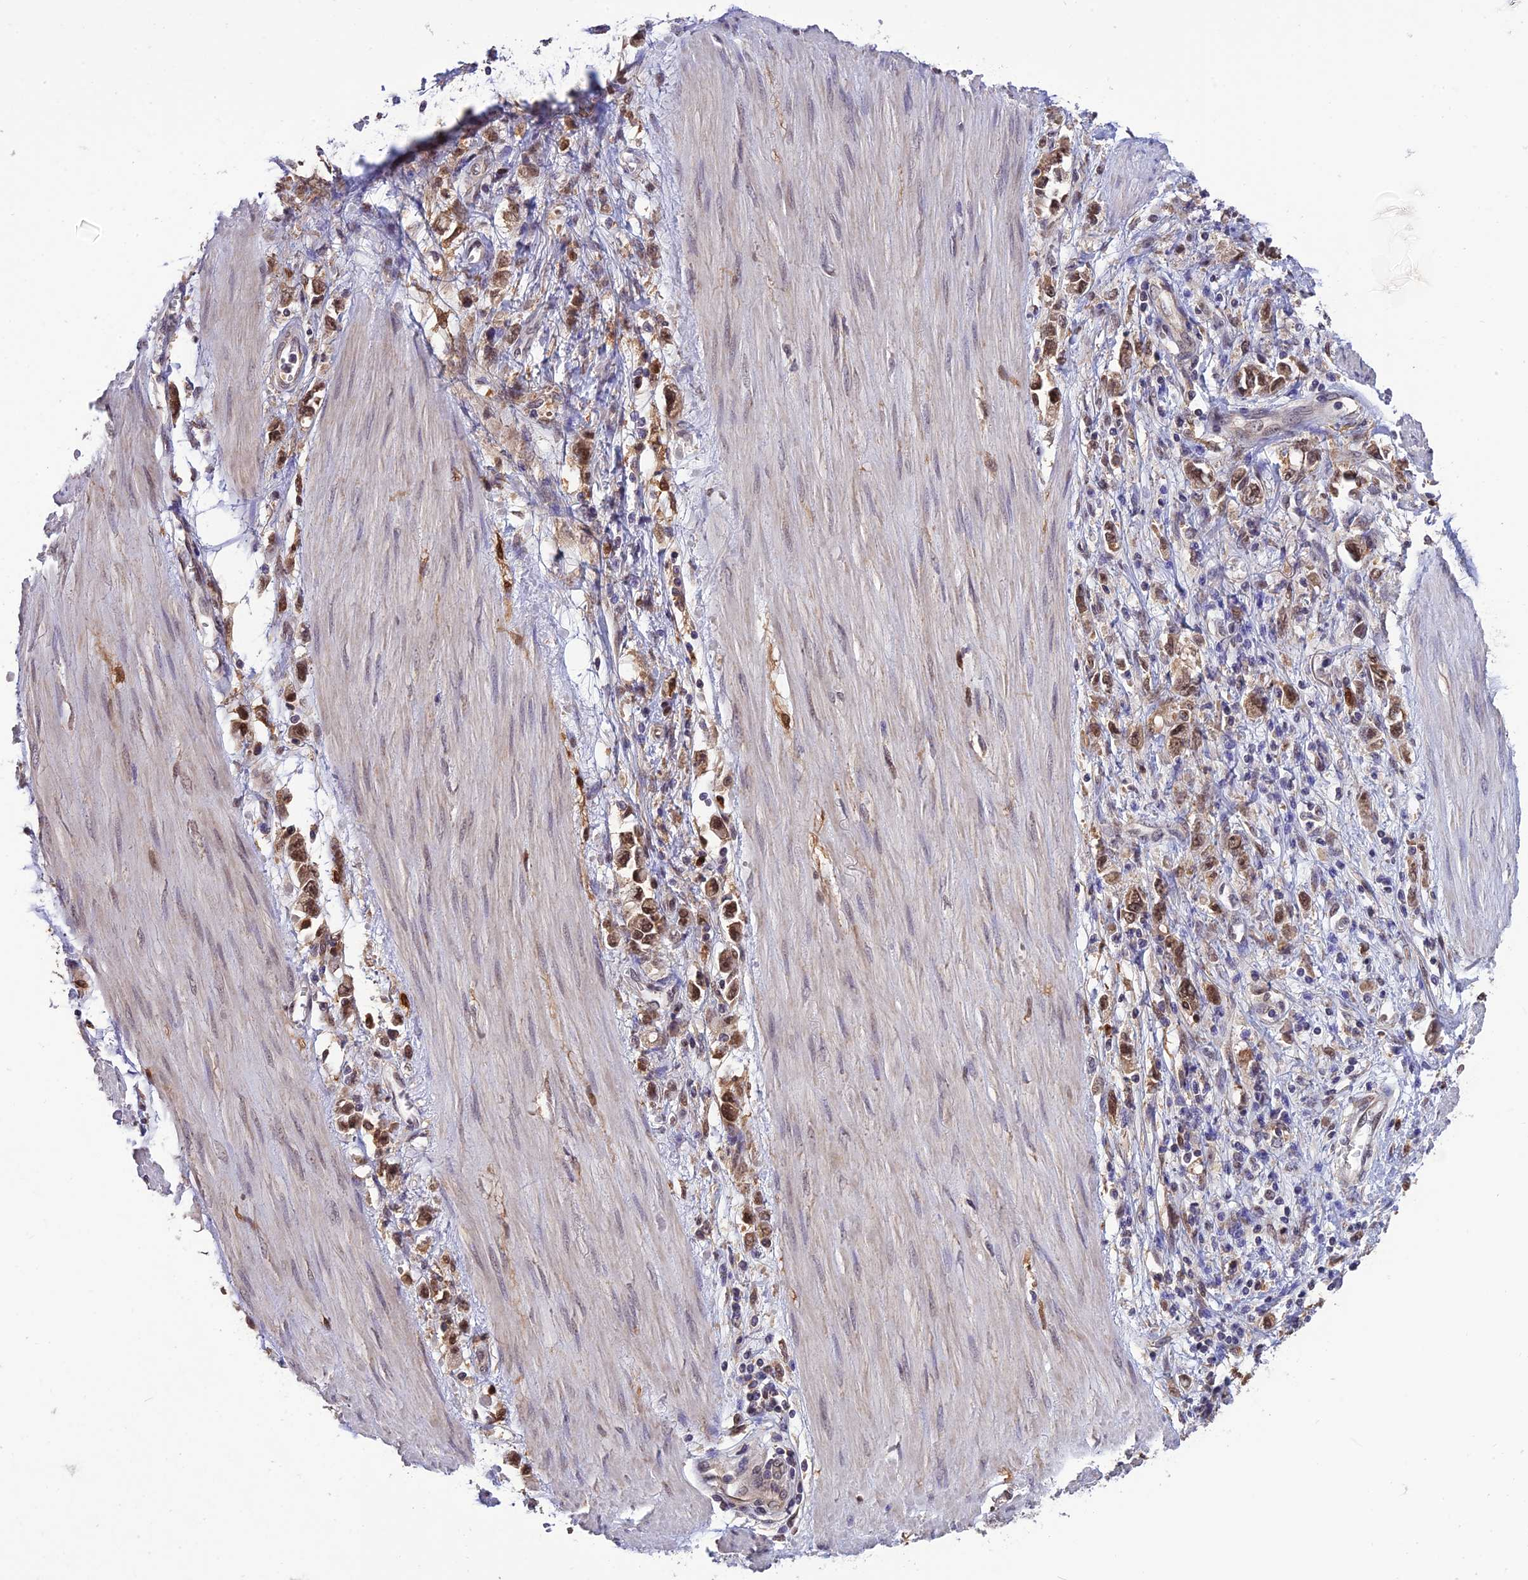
{"staining": {"intensity": "moderate", "quantity": ">75%", "location": "cytoplasmic/membranous,nuclear"}, "tissue": "stomach cancer", "cell_type": "Tumor cells", "image_type": "cancer", "snomed": [{"axis": "morphology", "description": "Adenocarcinoma, NOS"}, {"axis": "topography", "description": "Stomach"}], "caption": "A medium amount of moderate cytoplasmic/membranous and nuclear positivity is seen in about >75% of tumor cells in stomach cancer tissue.", "gene": "MNS1", "patient": {"sex": "female", "age": 76}}